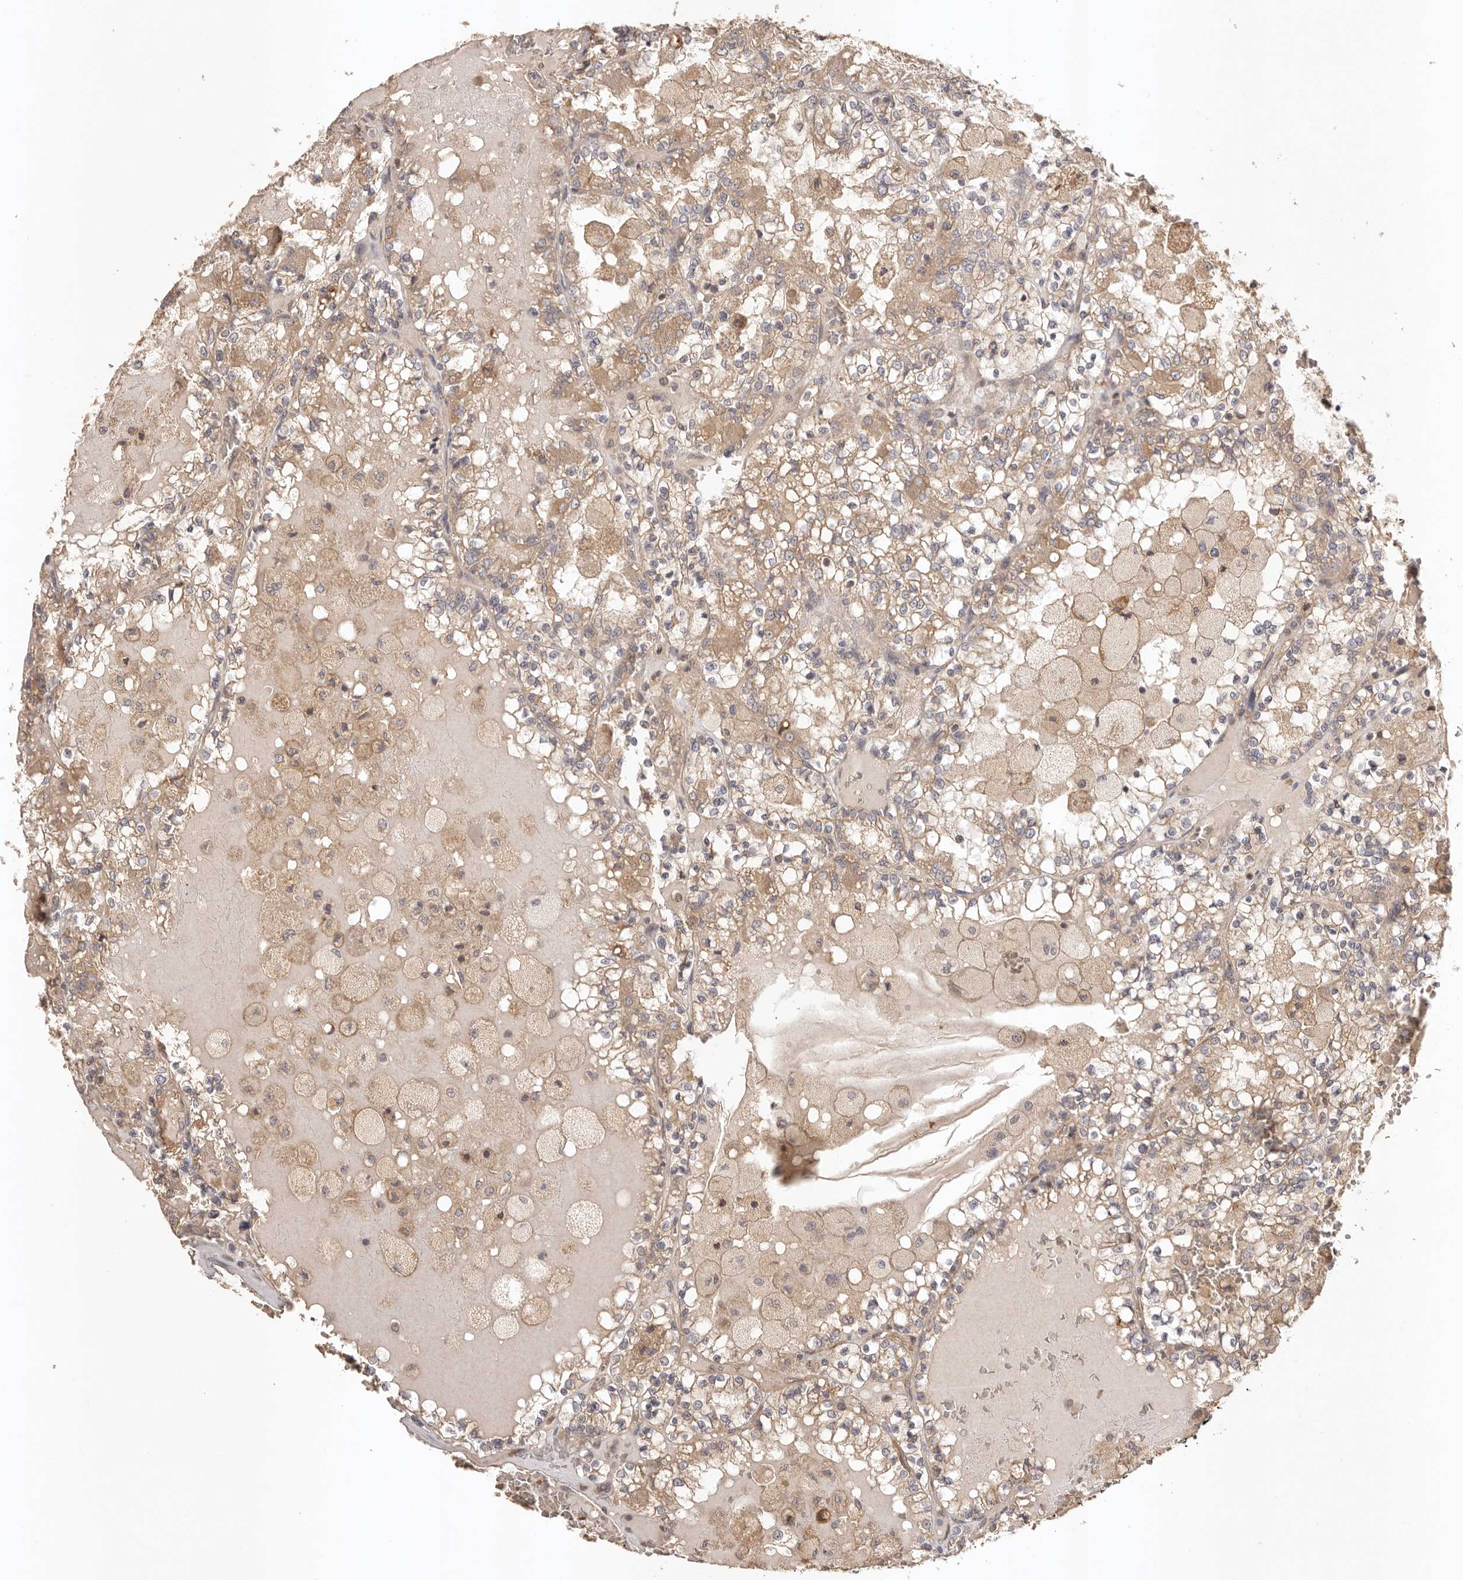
{"staining": {"intensity": "moderate", "quantity": ">75%", "location": "cytoplasmic/membranous"}, "tissue": "renal cancer", "cell_type": "Tumor cells", "image_type": "cancer", "snomed": [{"axis": "morphology", "description": "Adenocarcinoma, NOS"}, {"axis": "topography", "description": "Kidney"}], "caption": "High-magnification brightfield microscopy of renal adenocarcinoma stained with DAB (brown) and counterstained with hematoxylin (blue). tumor cells exhibit moderate cytoplasmic/membranous expression is present in about>75% of cells. Using DAB (3,3'-diaminobenzidine) (brown) and hematoxylin (blue) stains, captured at high magnification using brightfield microscopy.", "gene": "UBR2", "patient": {"sex": "female", "age": 56}}